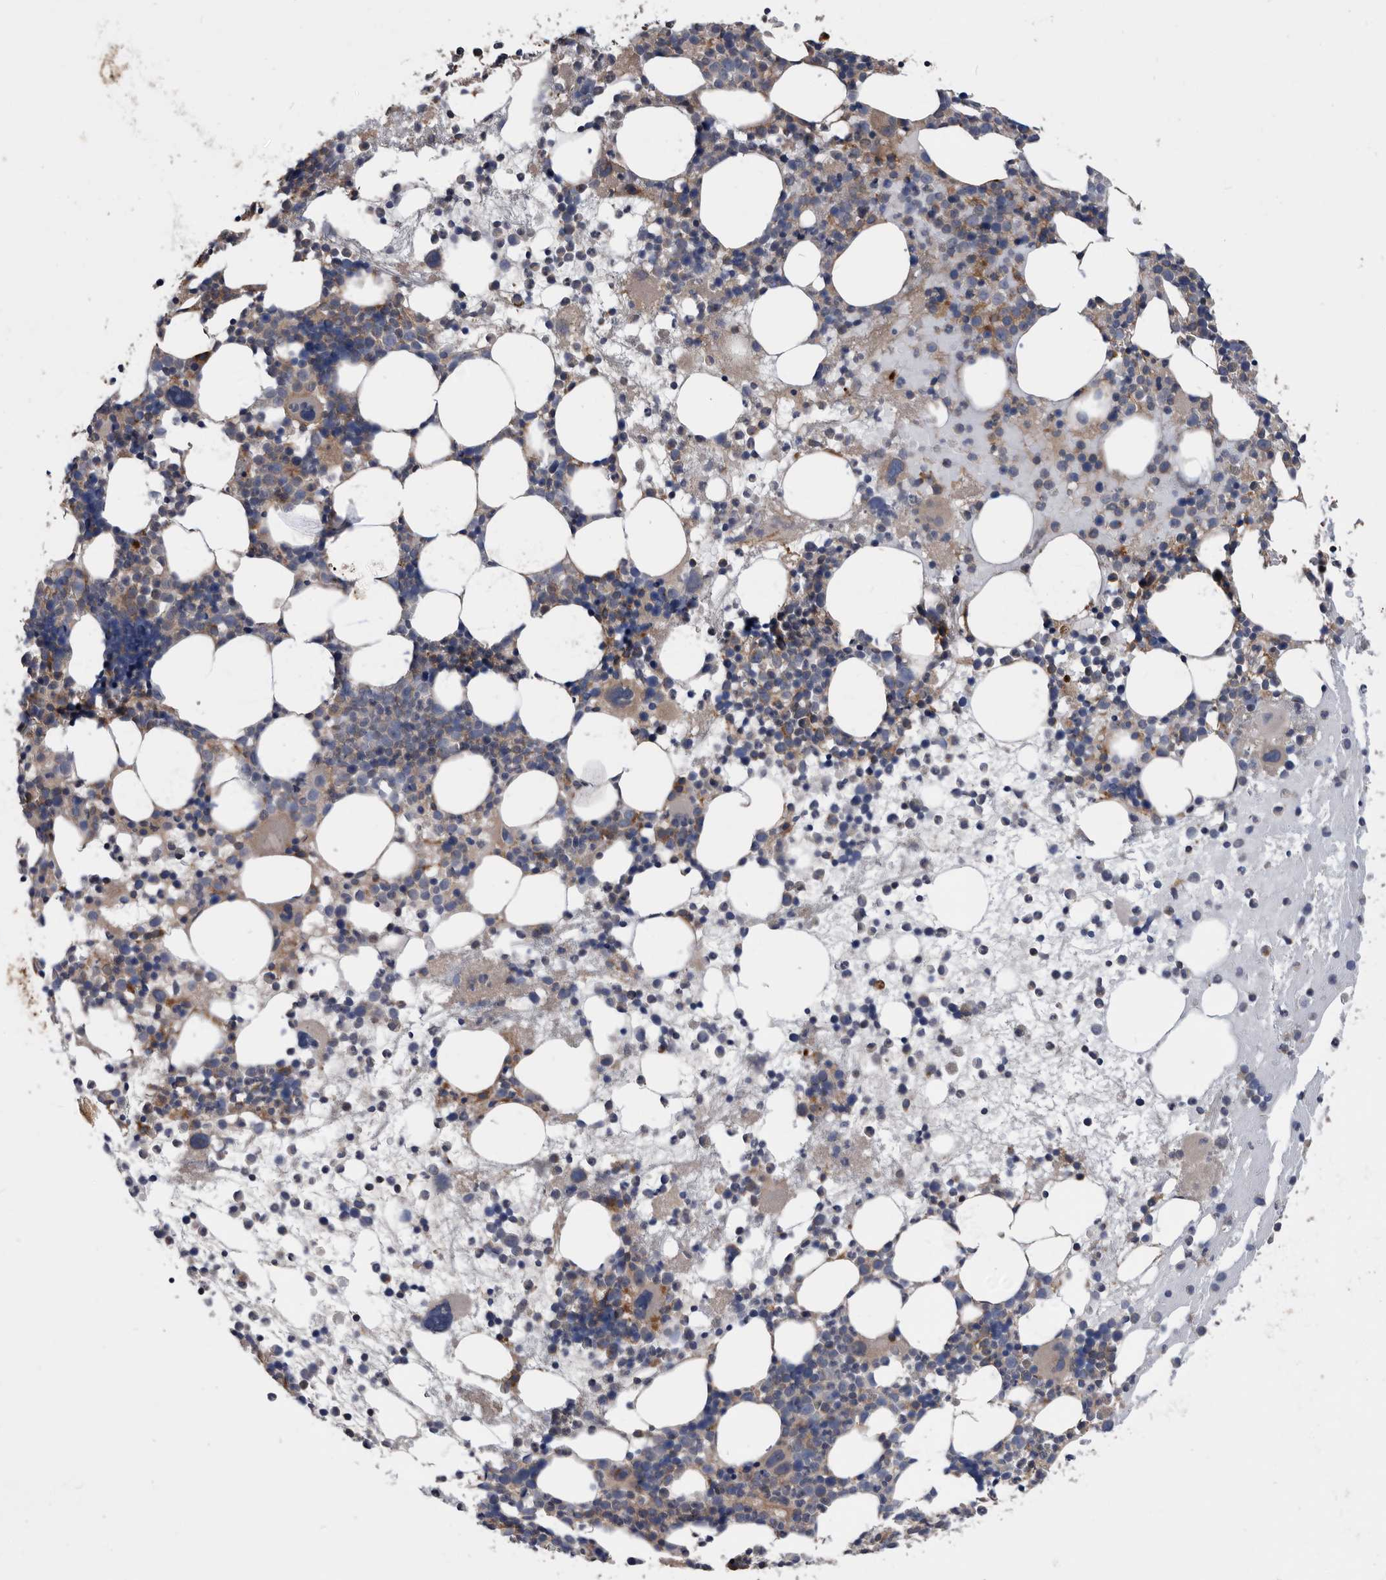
{"staining": {"intensity": "weak", "quantity": "25%-75%", "location": "cytoplasmic/membranous"}, "tissue": "bone marrow", "cell_type": "Hematopoietic cells", "image_type": "normal", "snomed": [{"axis": "morphology", "description": "Normal tissue, NOS"}, {"axis": "topography", "description": "Bone marrow"}], "caption": "Immunohistochemical staining of benign bone marrow shows weak cytoplasmic/membranous protein expression in about 25%-75% of hematopoietic cells.", "gene": "NRBP1", "patient": {"sex": "female", "age": 57}}